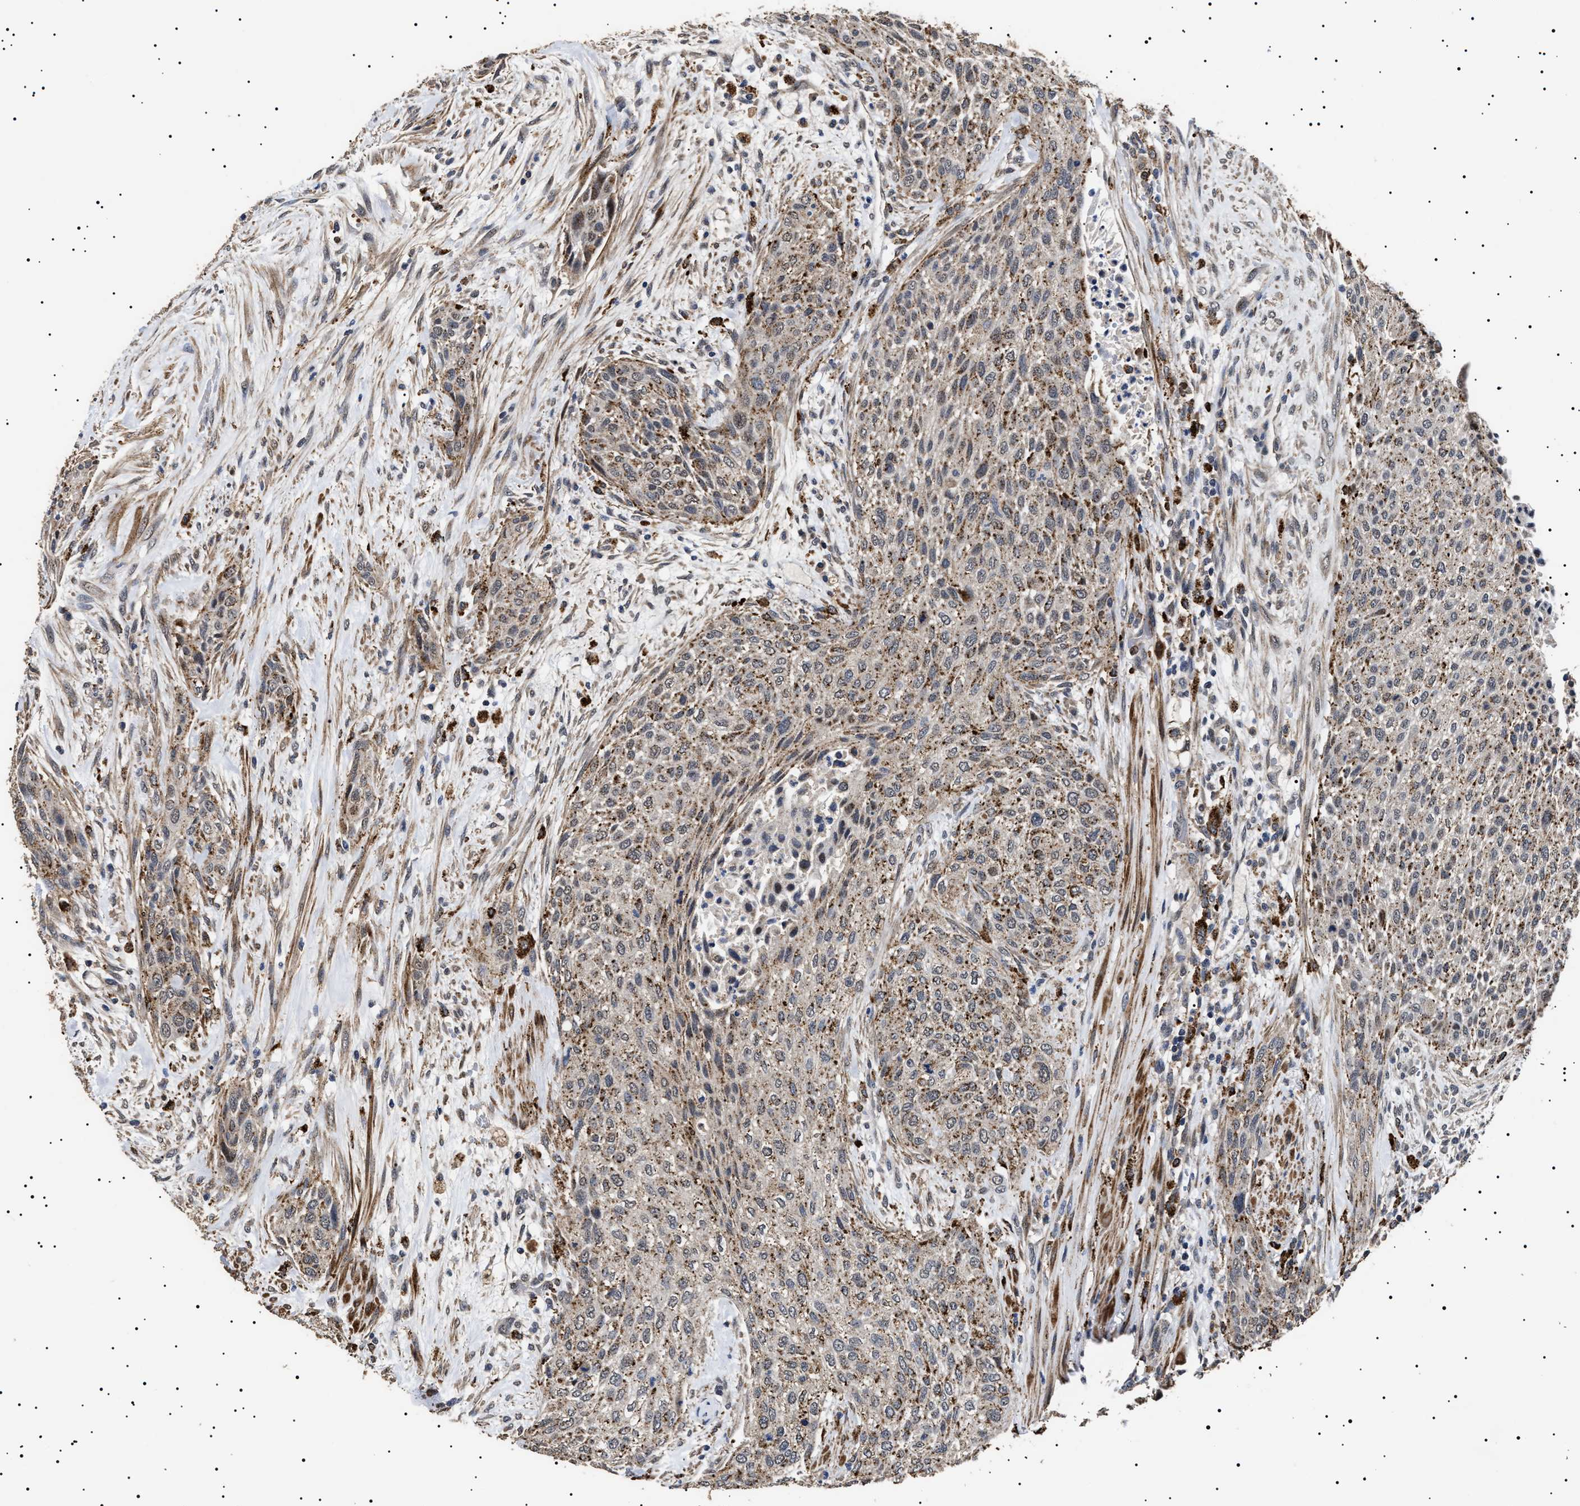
{"staining": {"intensity": "moderate", "quantity": ">75%", "location": "cytoplasmic/membranous"}, "tissue": "urothelial cancer", "cell_type": "Tumor cells", "image_type": "cancer", "snomed": [{"axis": "morphology", "description": "Urothelial carcinoma, Low grade"}, {"axis": "morphology", "description": "Urothelial carcinoma, High grade"}, {"axis": "topography", "description": "Urinary bladder"}], "caption": "A brown stain labels moderate cytoplasmic/membranous positivity of a protein in human urothelial carcinoma (low-grade) tumor cells.", "gene": "RAB34", "patient": {"sex": "male", "age": 35}}